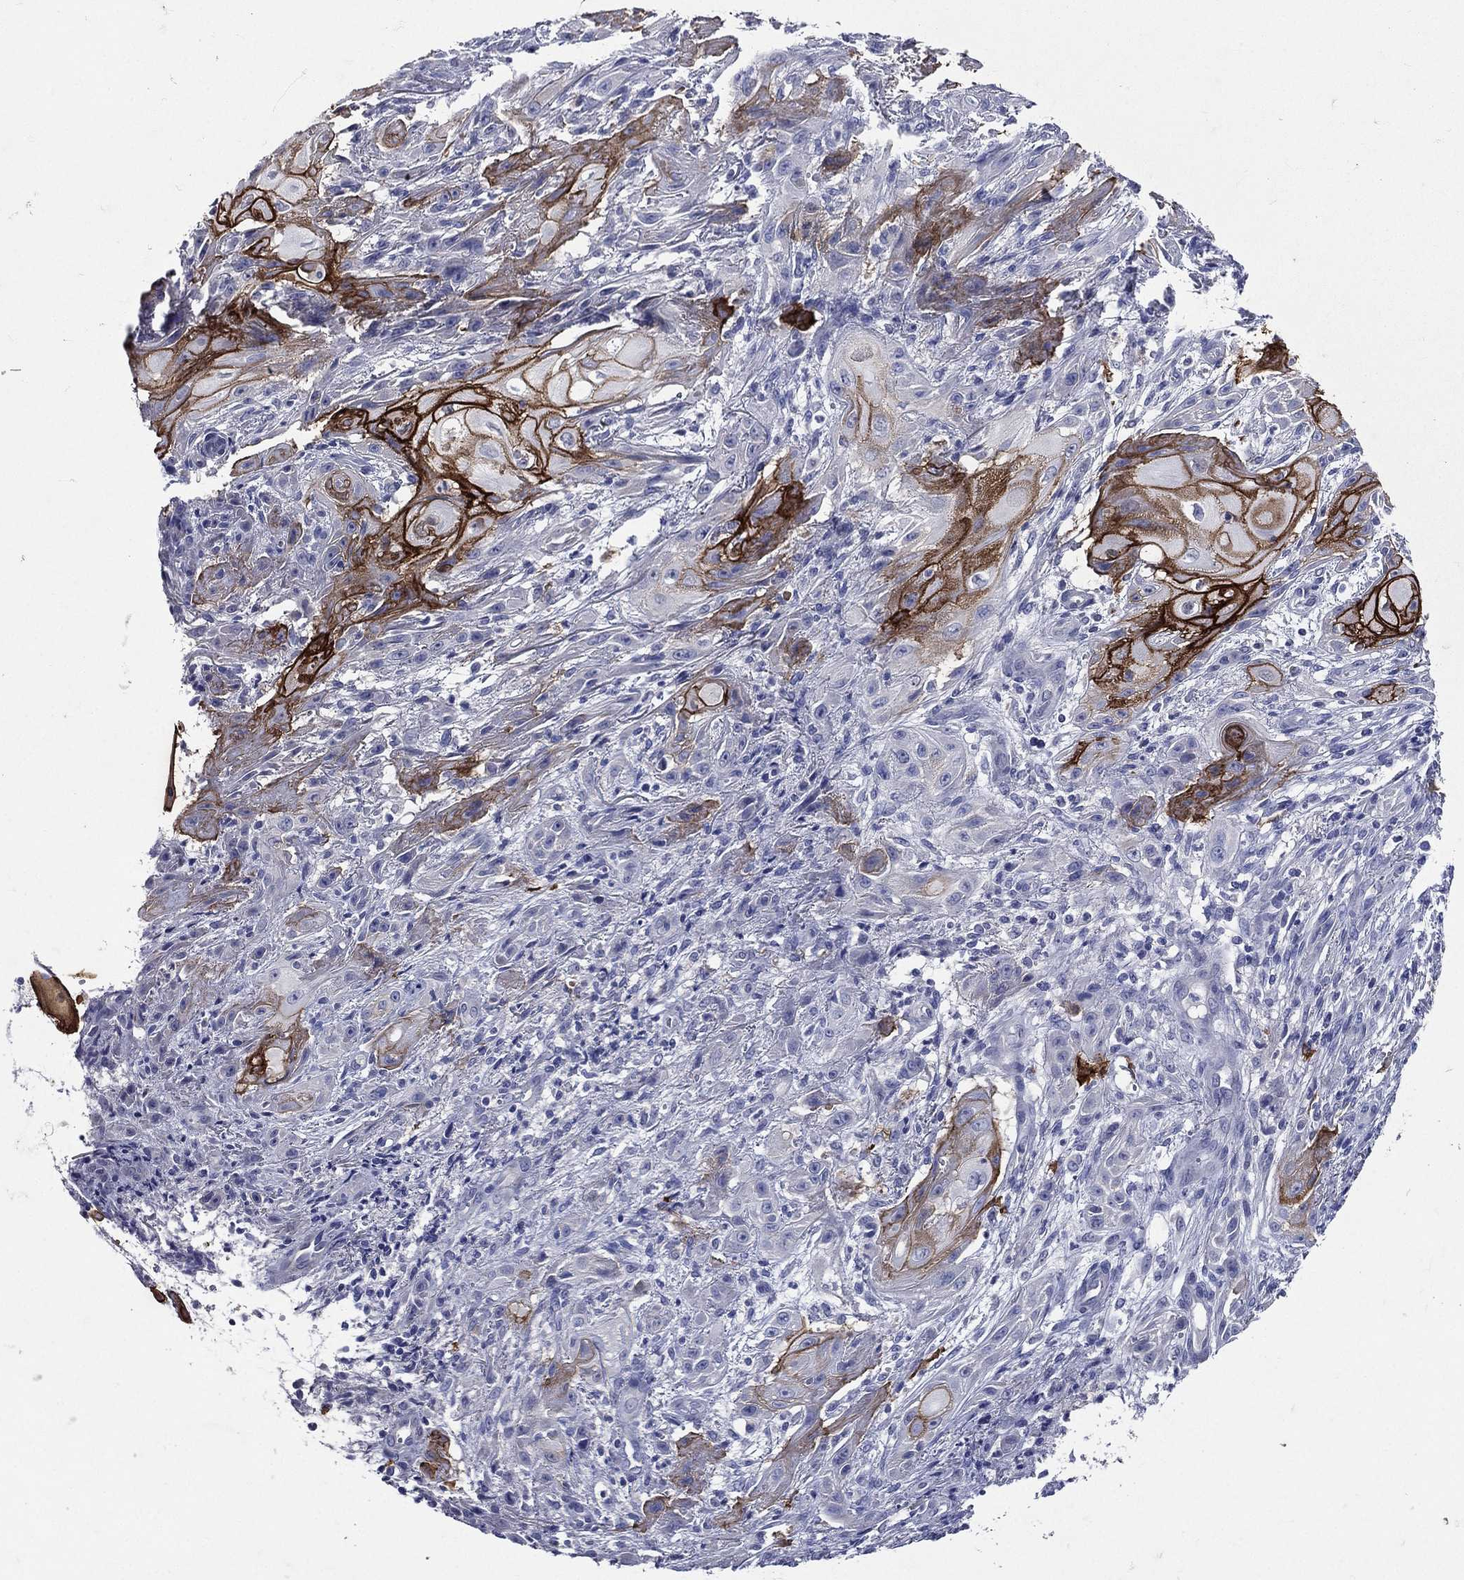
{"staining": {"intensity": "strong", "quantity": "25%-75%", "location": "cytoplasmic/membranous"}, "tissue": "skin cancer", "cell_type": "Tumor cells", "image_type": "cancer", "snomed": [{"axis": "morphology", "description": "Squamous cell carcinoma, NOS"}, {"axis": "topography", "description": "Skin"}], "caption": "Skin cancer tissue reveals strong cytoplasmic/membranous positivity in about 25%-75% of tumor cells, visualized by immunohistochemistry.", "gene": "TGM1", "patient": {"sex": "male", "age": 62}}